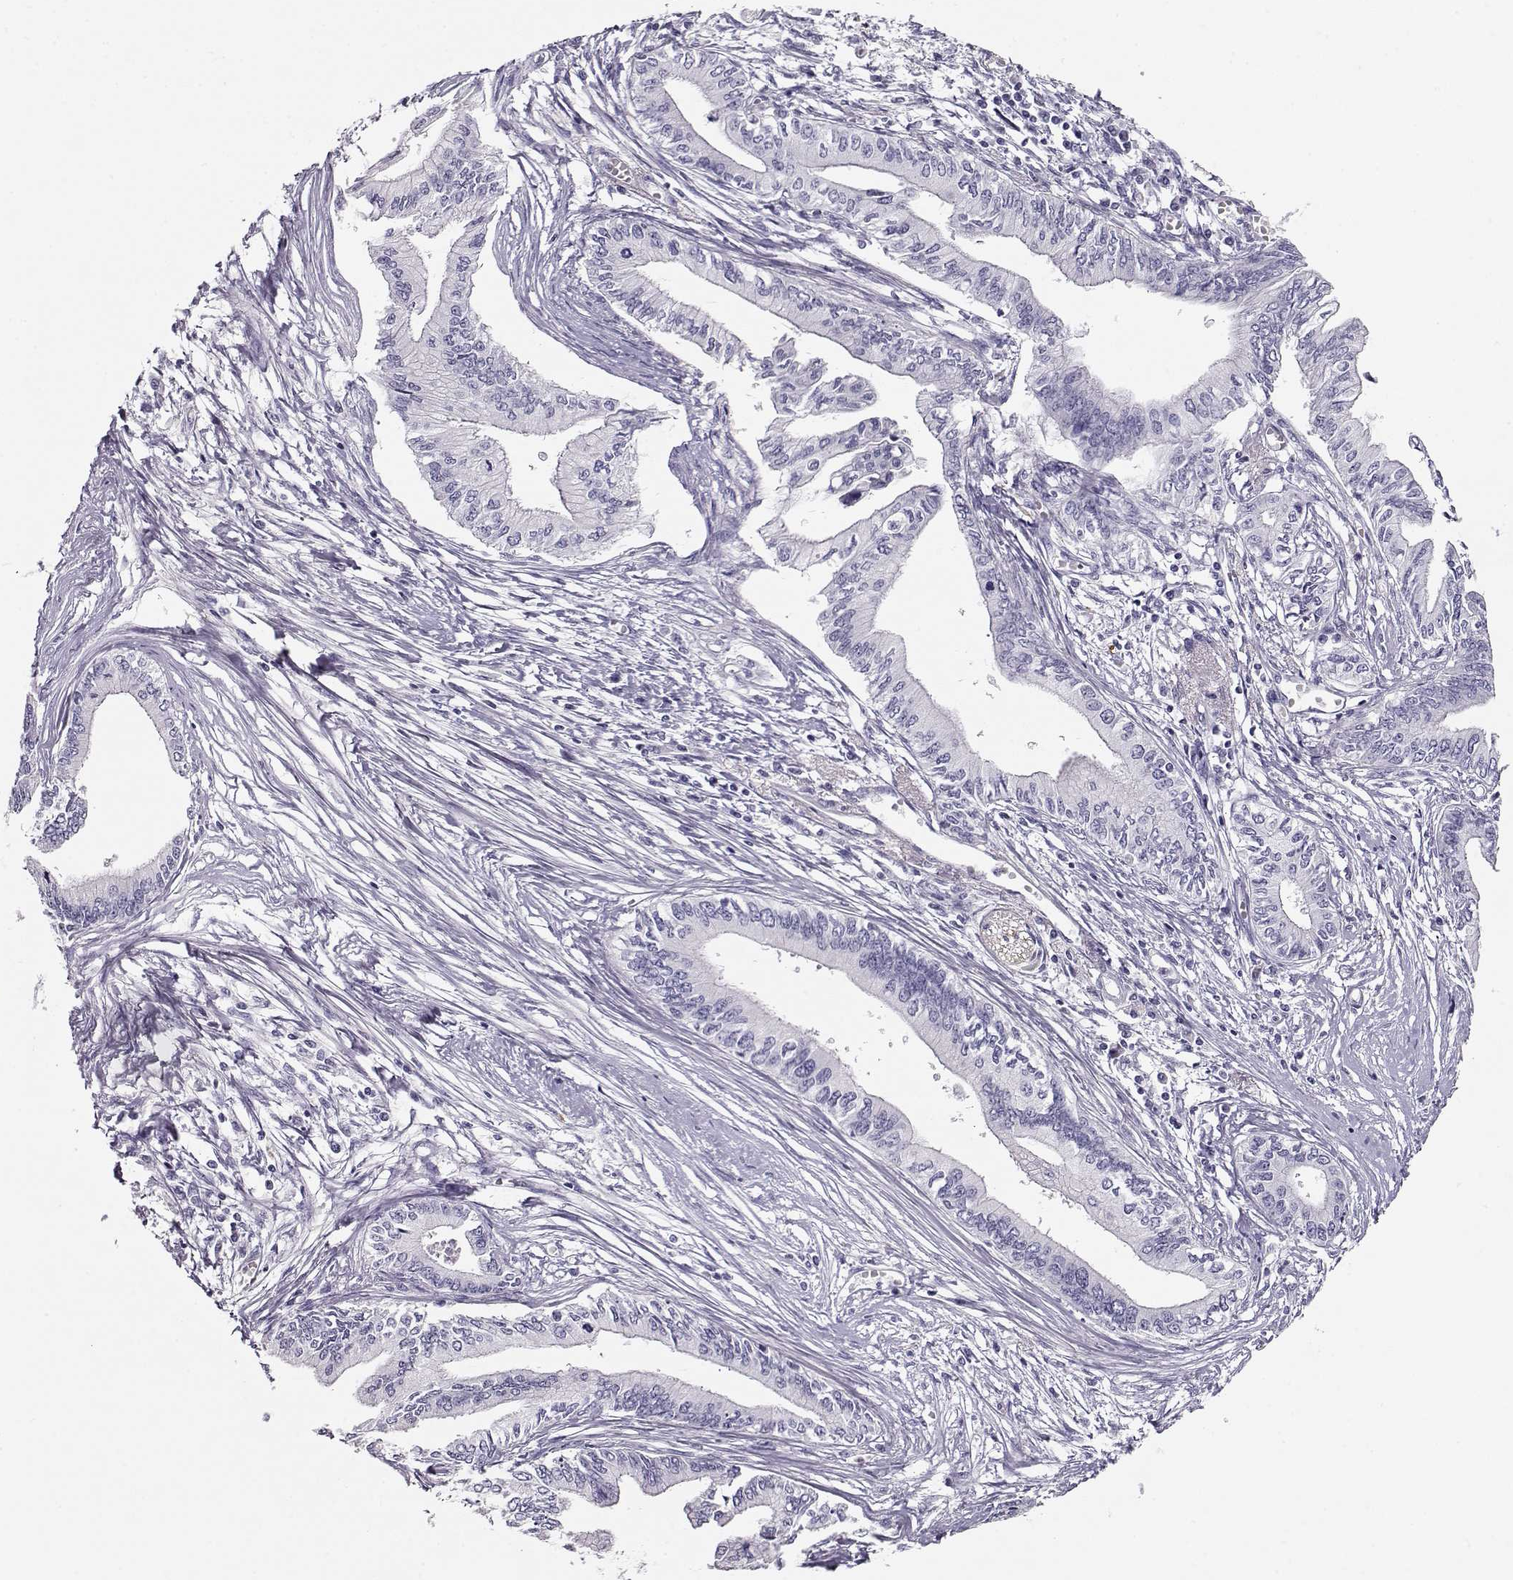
{"staining": {"intensity": "negative", "quantity": "none", "location": "none"}, "tissue": "pancreatic cancer", "cell_type": "Tumor cells", "image_type": "cancer", "snomed": [{"axis": "morphology", "description": "Adenocarcinoma, NOS"}, {"axis": "topography", "description": "Pancreas"}], "caption": "Tumor cells are negative for brown protein staining in adenocarcinoma (pancreatic).", "gene": "RBM44", "patient": {"sex": "female", "age": 61}}